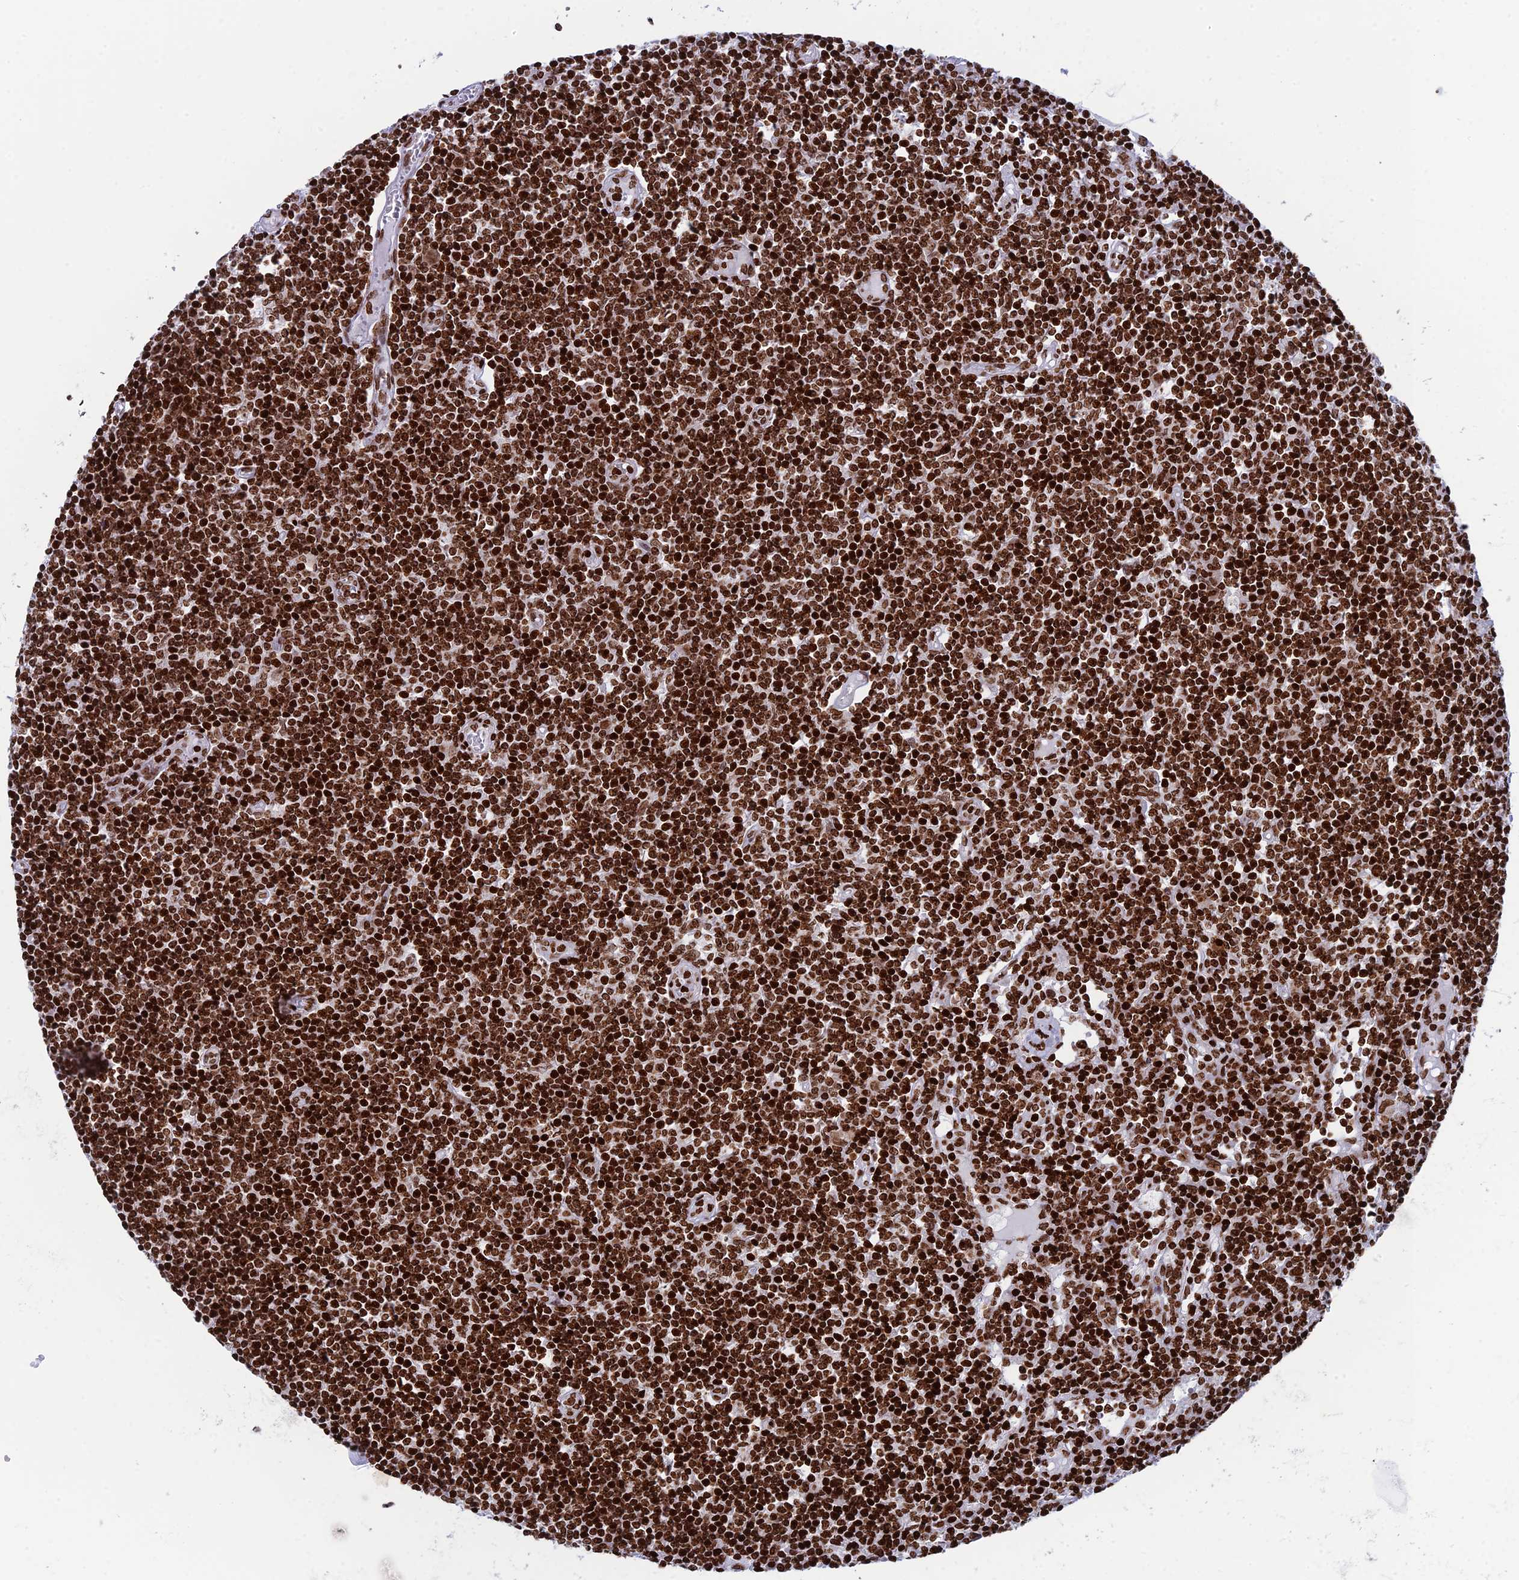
{"staining": {"intensity": "strong", "quantity": ">75%", "location": "nuclear"}, "tissue": "lymph node", "cell_type": "Germinal center cells", "image_type": "normal", "snomed": [{"axis": "morphology", "description": "Normal tissue, NOS"}, {"axis": "topography", "description": "Lymph node"}], "caption": "Normal lymph node demonstrates strong nuclear expression in about >75% of germinal center cells, visualized by immunohistochemistry.", "gene": "RPAP1", "patient": {"sex": "female", "age": 55}}